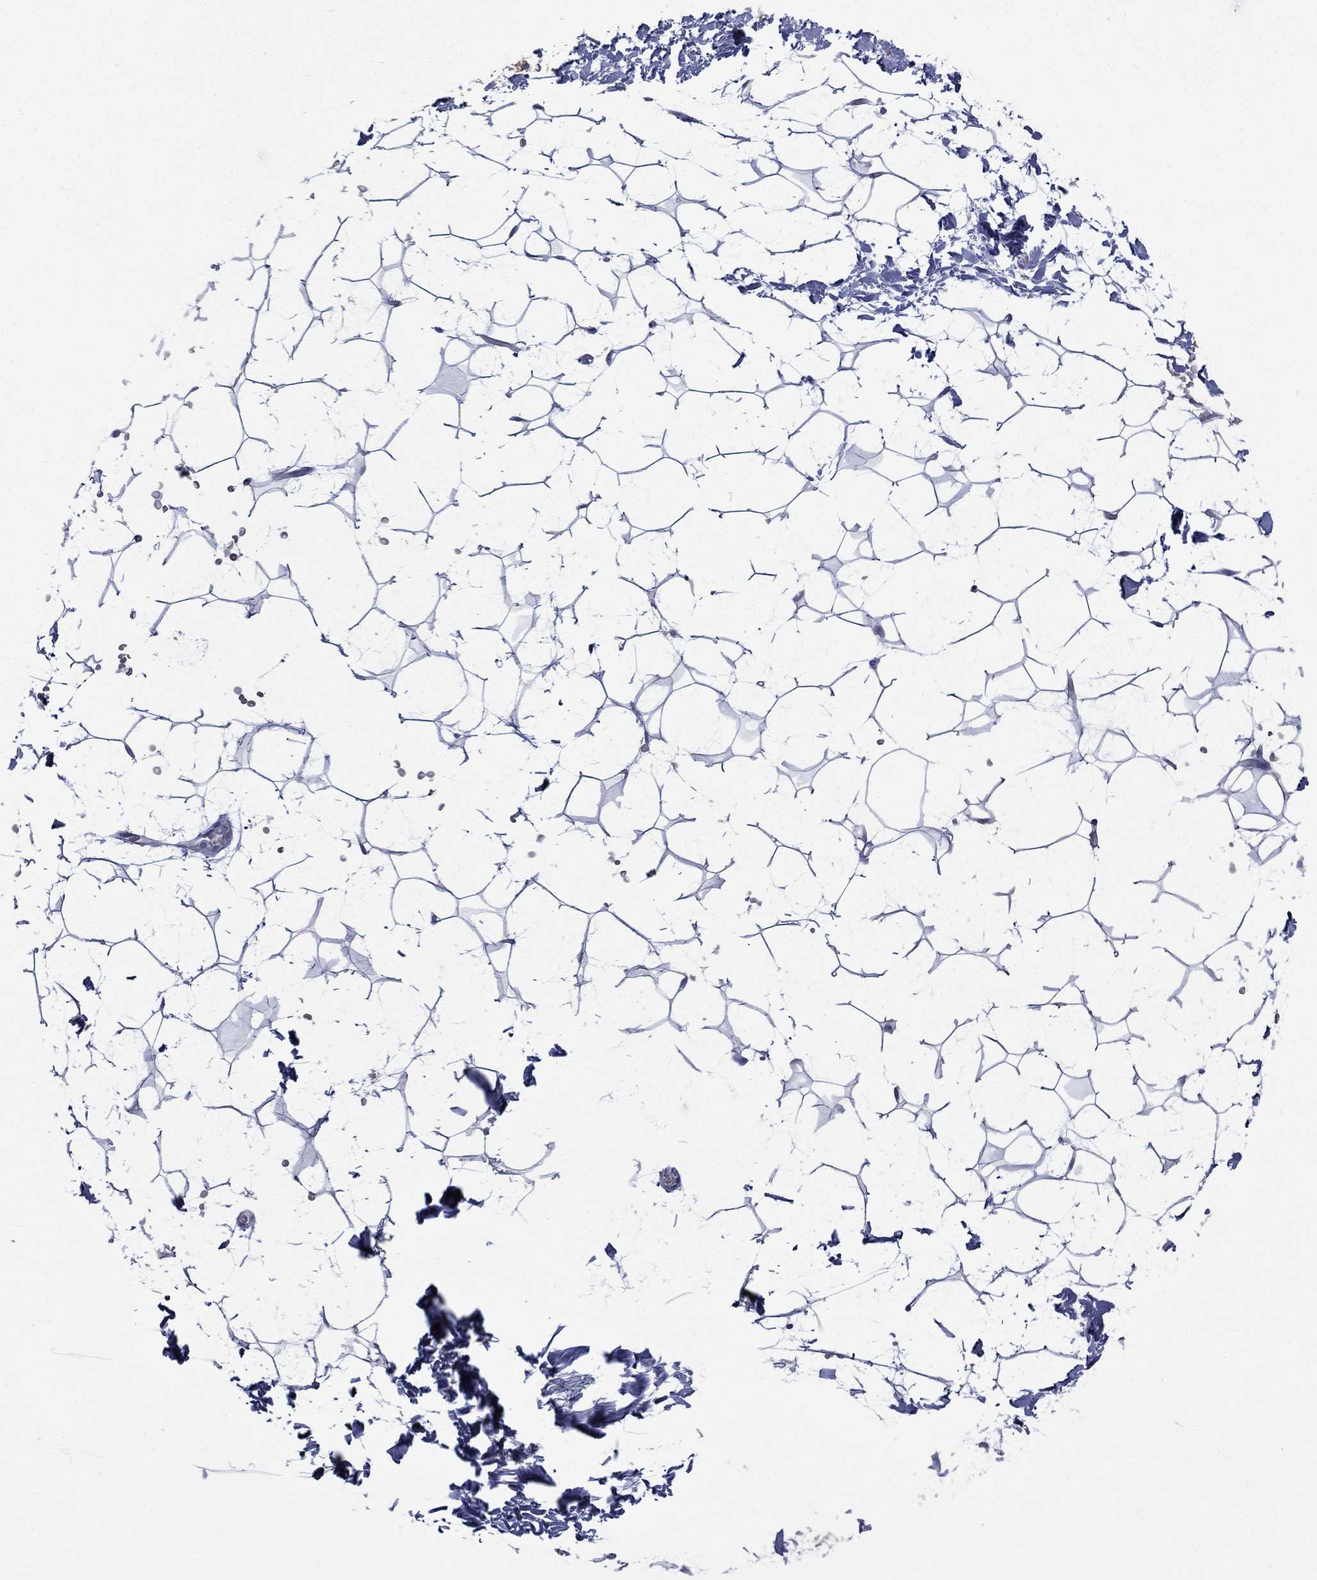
{"staining": {"intensity": "negative", "quantity": "none", "location": "none"}, "tissue": "adipose tissue", "cell_type": "Adipocytes", "image_type": "normal", "snomed": [{"axis": "morphology", "description": "Normal tissue, NOS"}, {"axis": "topography", "description": "Skin"}, {"axis": "topography", "description": "Peripheral nerve tissue"}], "caption": "This is an immunohistochemistry photomicrograph of unremarkable adipose tissue. There is no expression in adipocytes.", "gene": "RNF19B", "patient": {"sex": "female", "age": 56}}